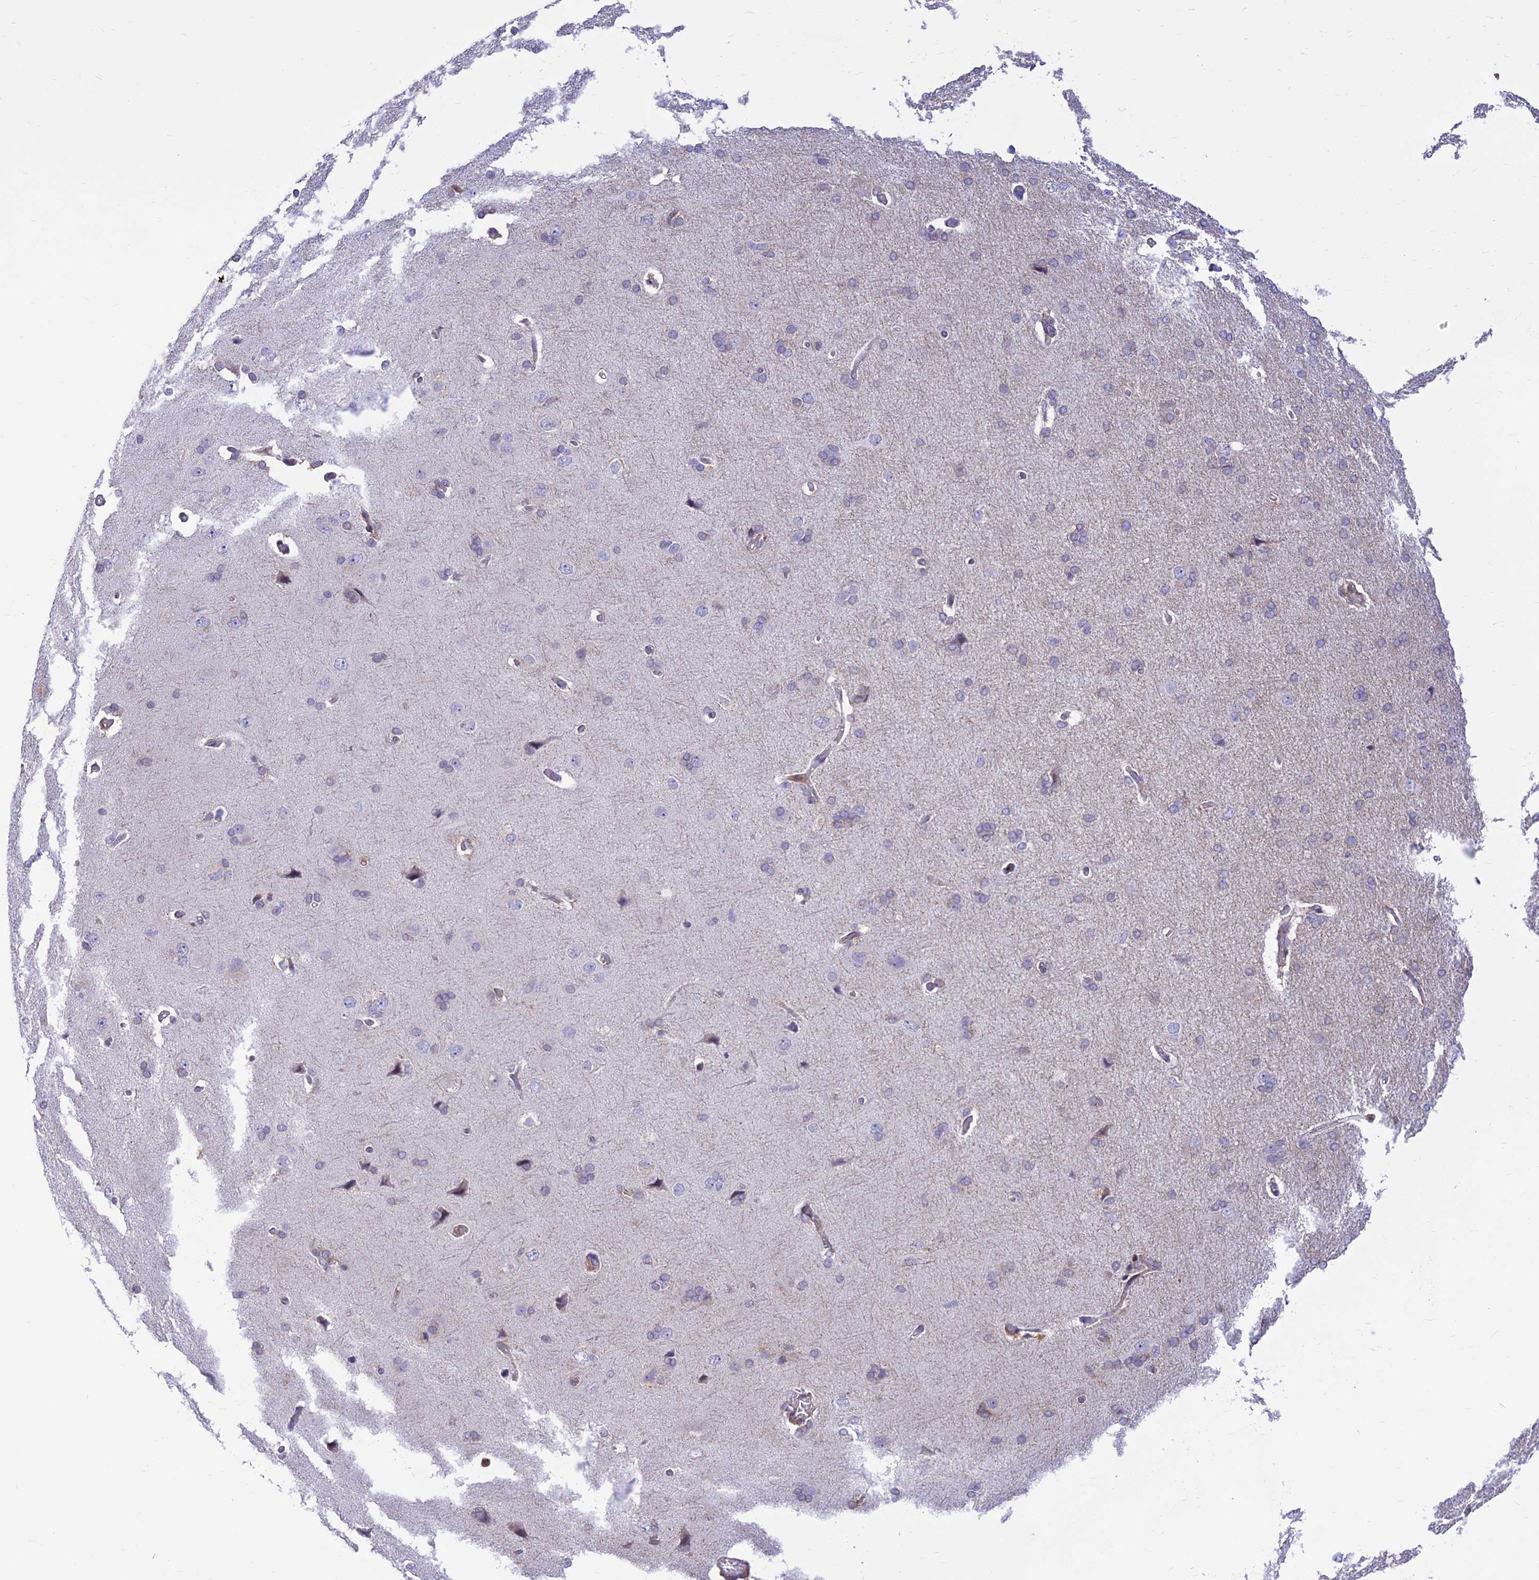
{"staining": {"intensity": "weak", "quantity": "<25%", "location": "cytoplasmic/membranous"}, "tissue": "cerebral cortex", "cell_type": "Endothelial cells", "image_type": "normal", "snomed": [{"axis": "morphology", "description": "Normal tissue, NOS"}, {"axis": "topography", "description": "Cerebral cortex"}], "caption": "There is no significant positivity in endothelial cells of cerebral cortex.", "gene": "FAM186B", "patient": {"sex": "male", "age": 62}}